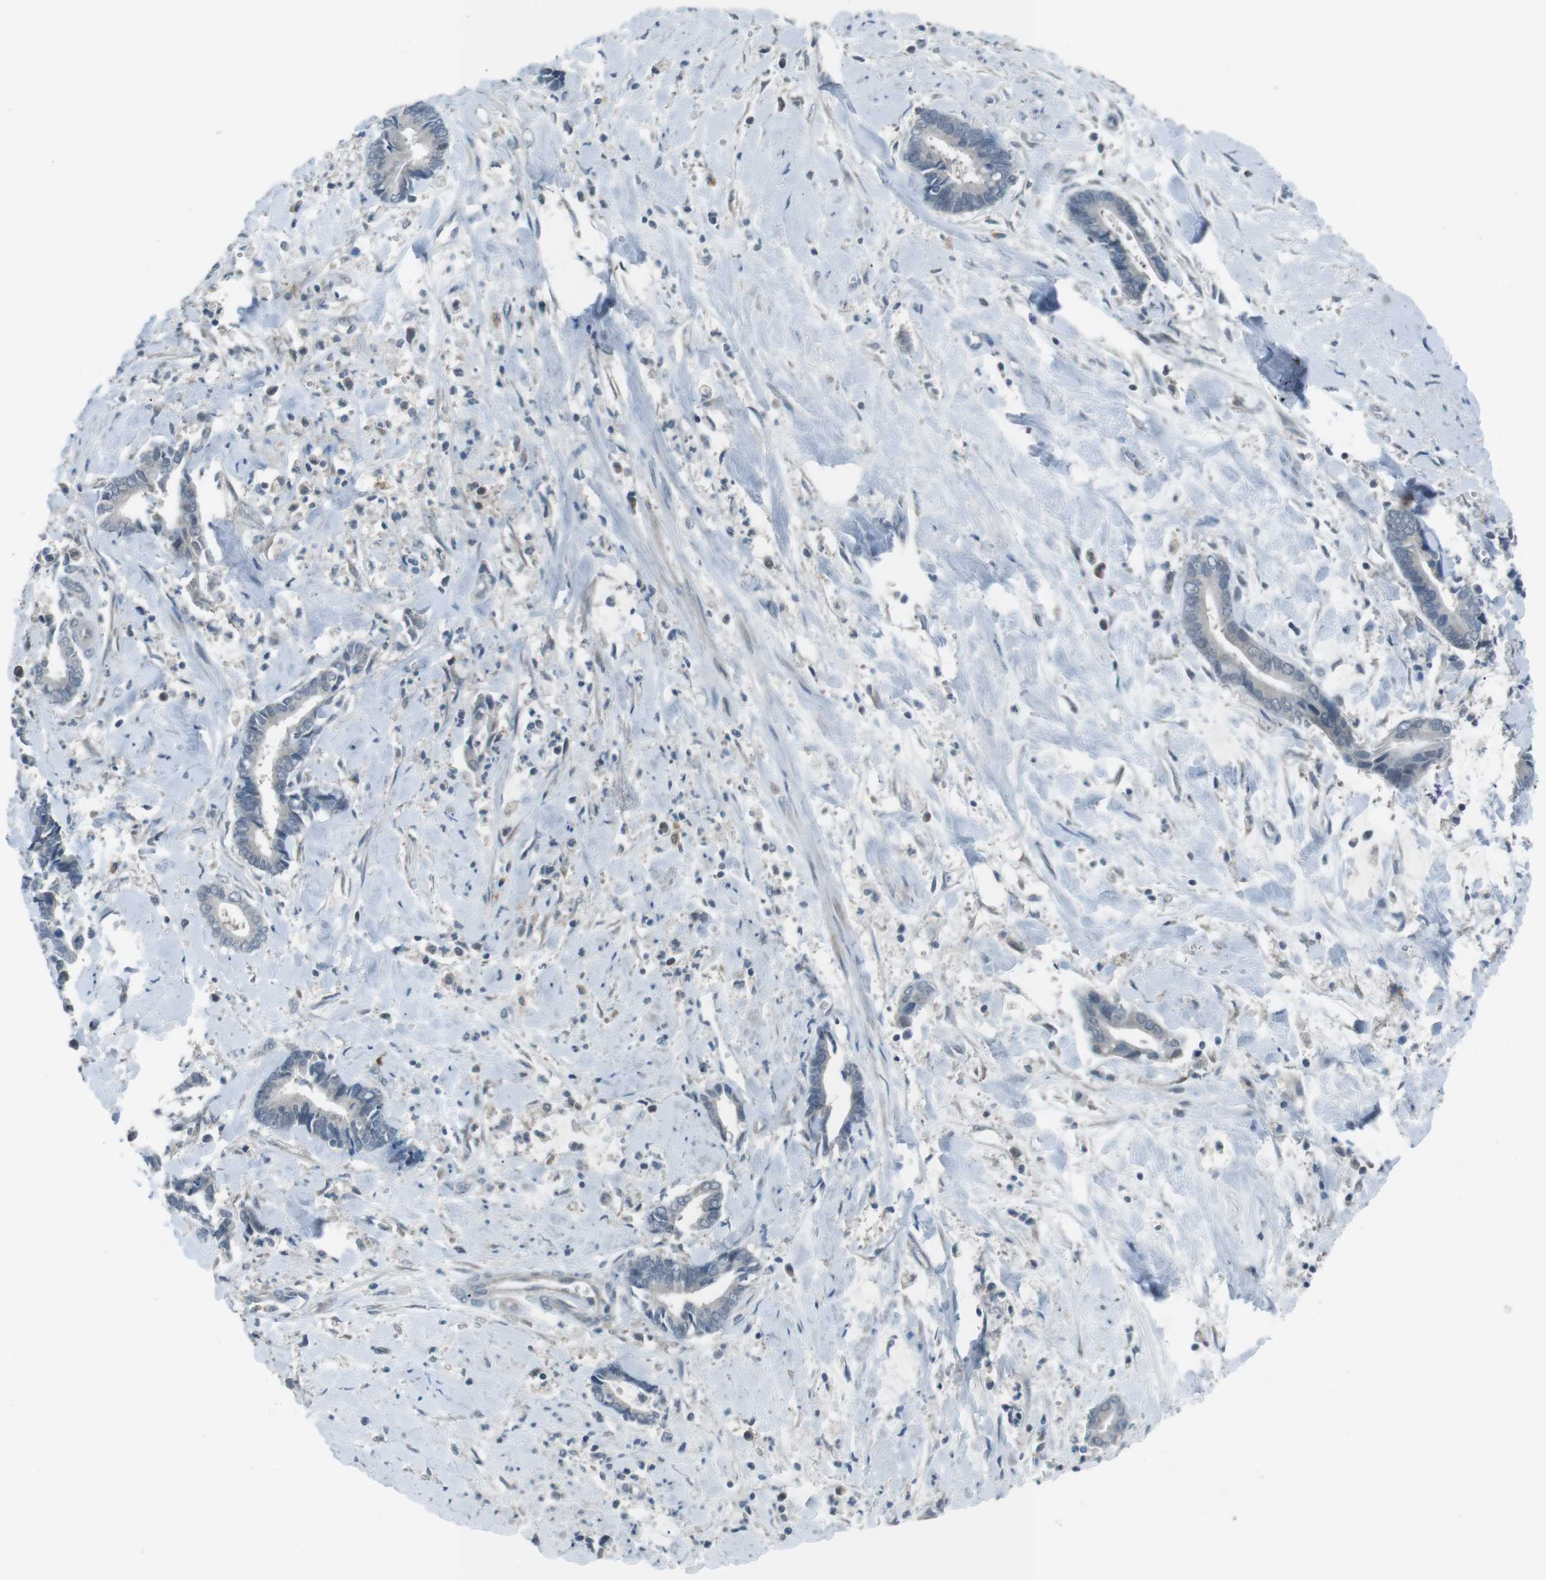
{"staining": {"intensity": "negative", "quantity": "none", "location": "none"}, "tissue": "cervical cancer", "cell_type": "Tumor cells", "image_type": "cancer", "snomed": [{"axis": "morphology", "description": "Adenocarcinoma, NOS"}, {"axis": "topography", "description": "Cervix"}], "caption": "The immunohistochemistry (IHC) histopathology image has no significant expression in tumor cells of adenocarcinoma (cervical) tissue.", "gene": "FCRLA", "patient": {"sex": "female", "age": 44}}